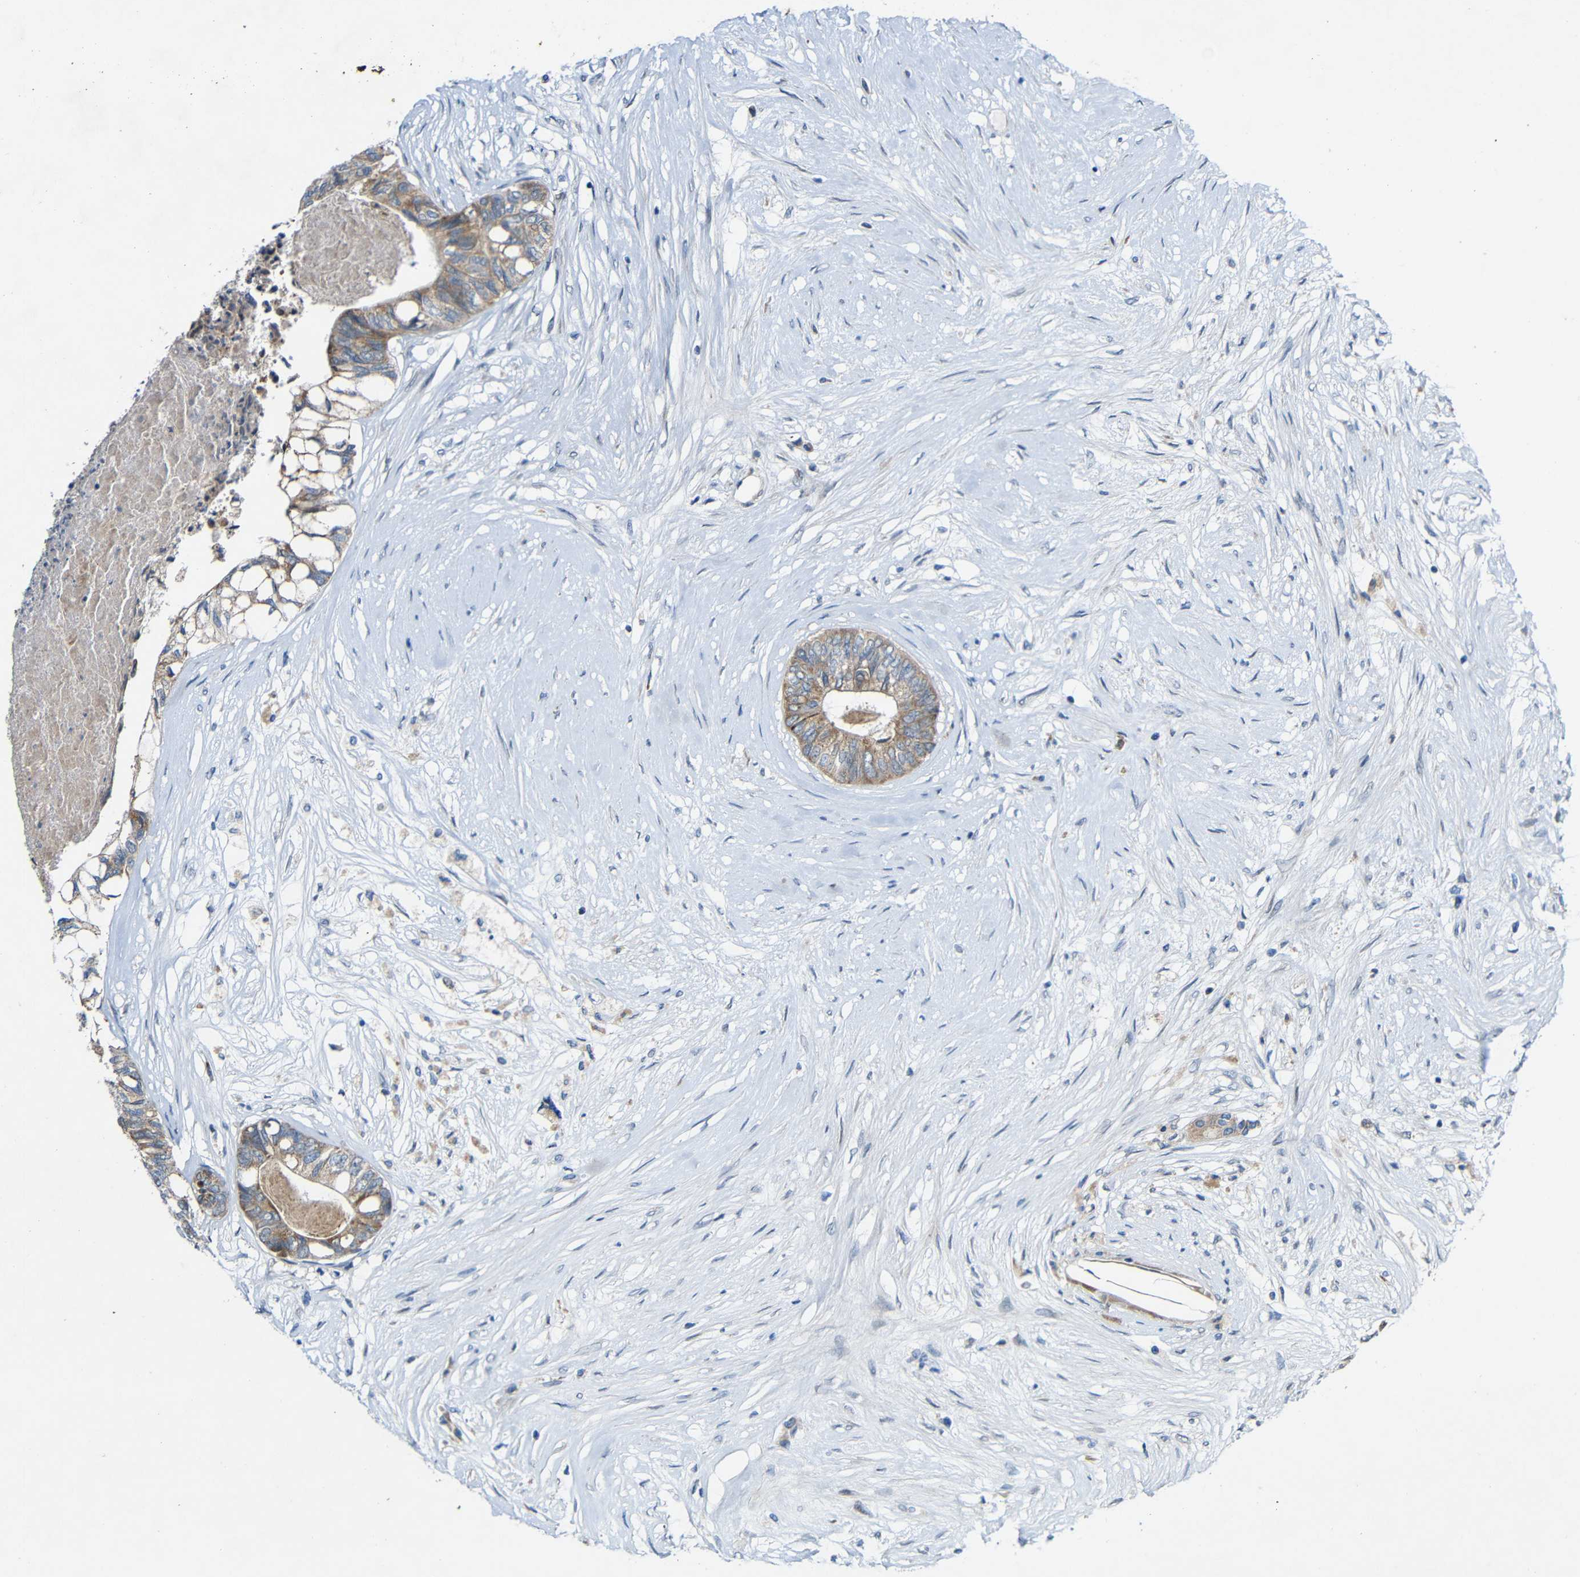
{"staining": {"intensity": "weak", "quantity": ">75%", "location": "cytoplasmic/membranous"}, "tissue": "colorectal cancer", "cell_type": "Tumor cells", "image_type": "cancer", "snomed": [{"axis": "morphology", "description": "Adenocarcinoma, NOS"}, {"axis": "topography", "description": "Rectum"}], "caption": "IHC of colorectal cancer shows low levels of weak cytoplasmic/membranous expression in about >75% of tumor cells.", "gene": "TMEM25", "patient": {"sex": "male", "age": 63}}